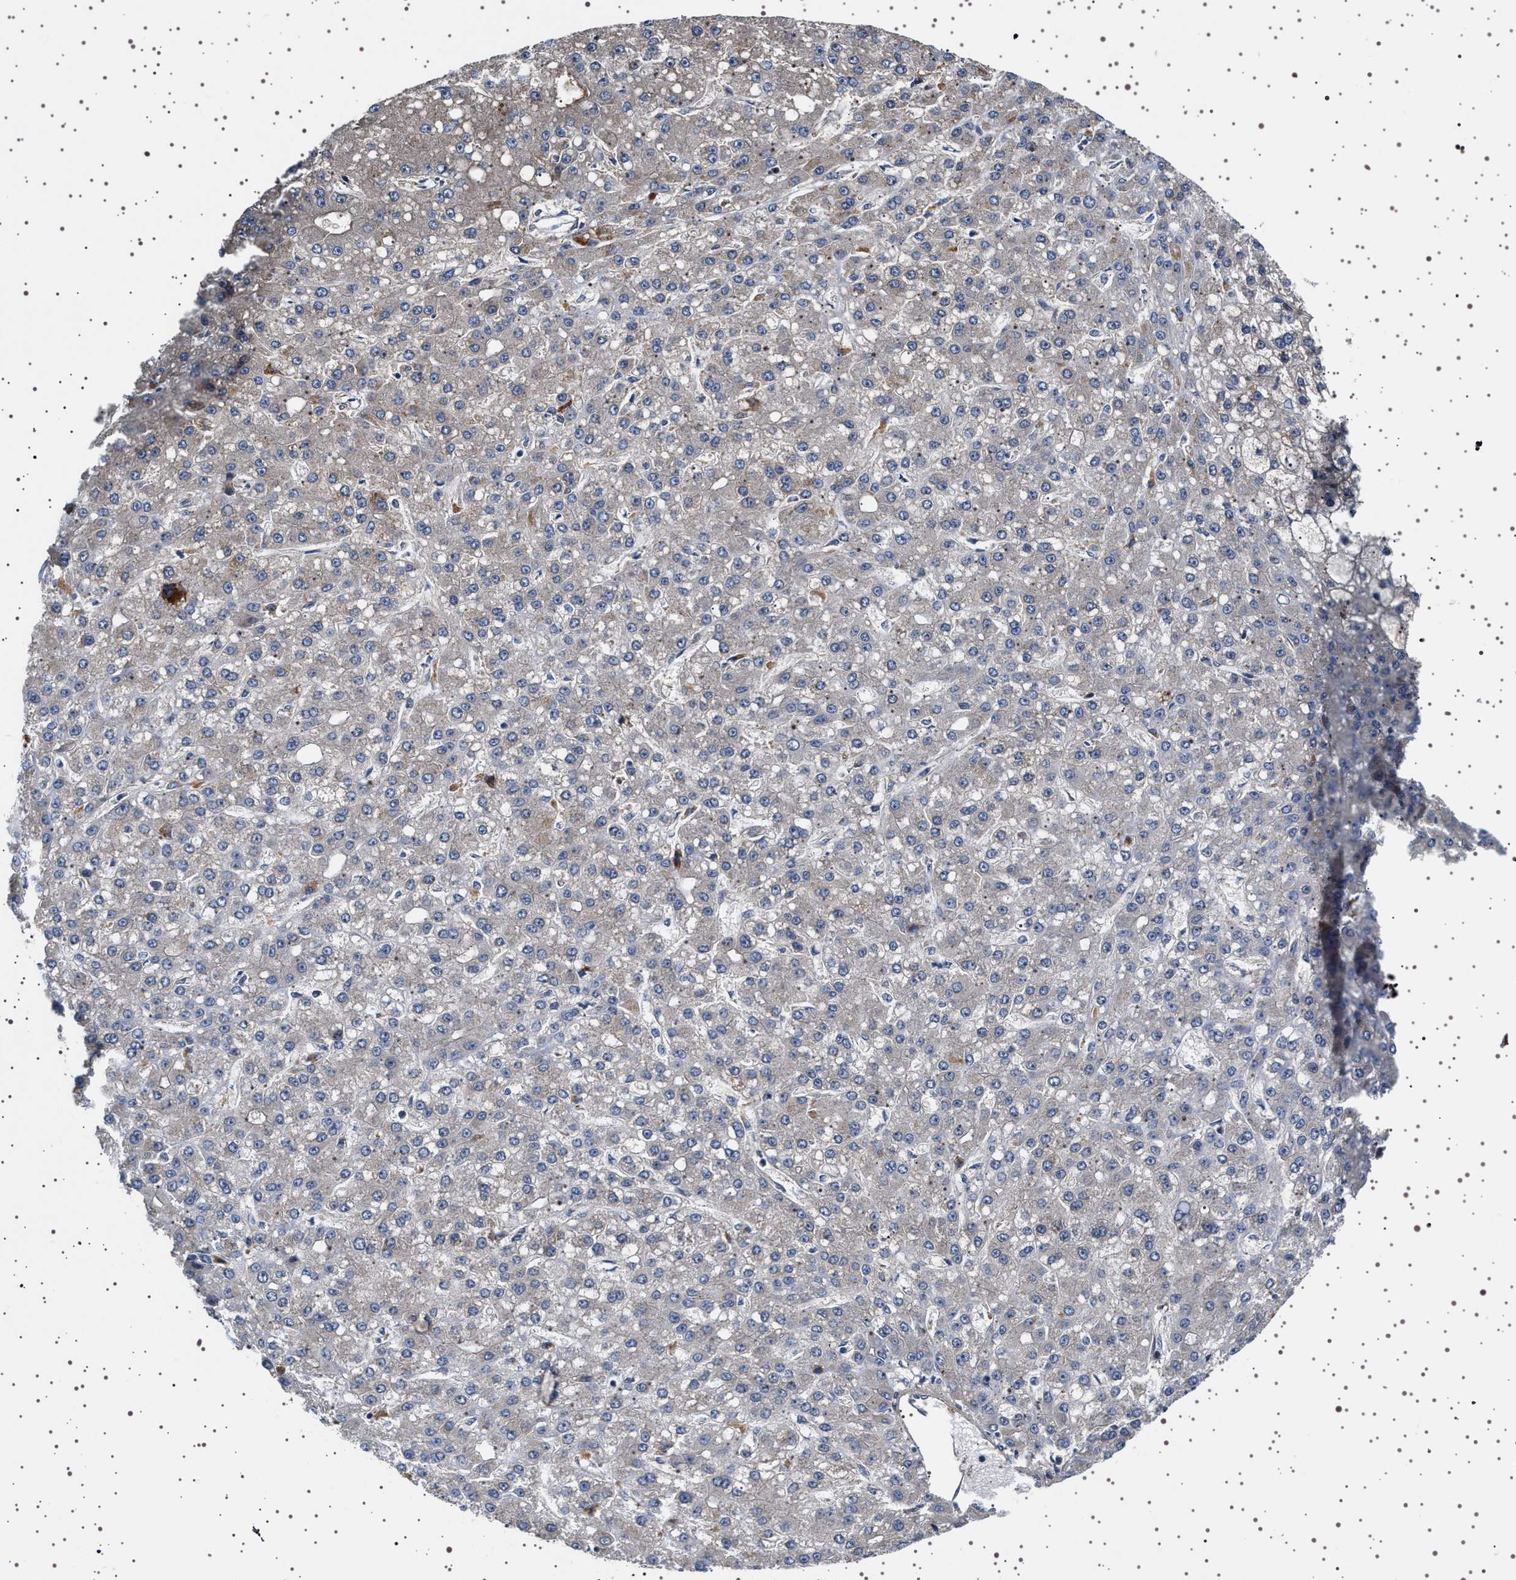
{"staining": {"intensity": "negative", "quantity": "none", "location": "none"}, "tissue": "liver cancer", "cell_type": "Tumor cells", "image_type": "cancer", "snomed": [{"axis": "morphology", "description": "Carcinoma, Hepatocellular, NOS"}, {"axis": "topography", "description": "Liver"}], "caption": "Photomicrograph shows no protein expression in tumor cells of liver cancer tissue. The staining is performed using DAB brown chromogen with nuclei counter-stained in using hematoxylin.", "gene": "BAG3", "patient": {"sex": "male", "age": 67}}